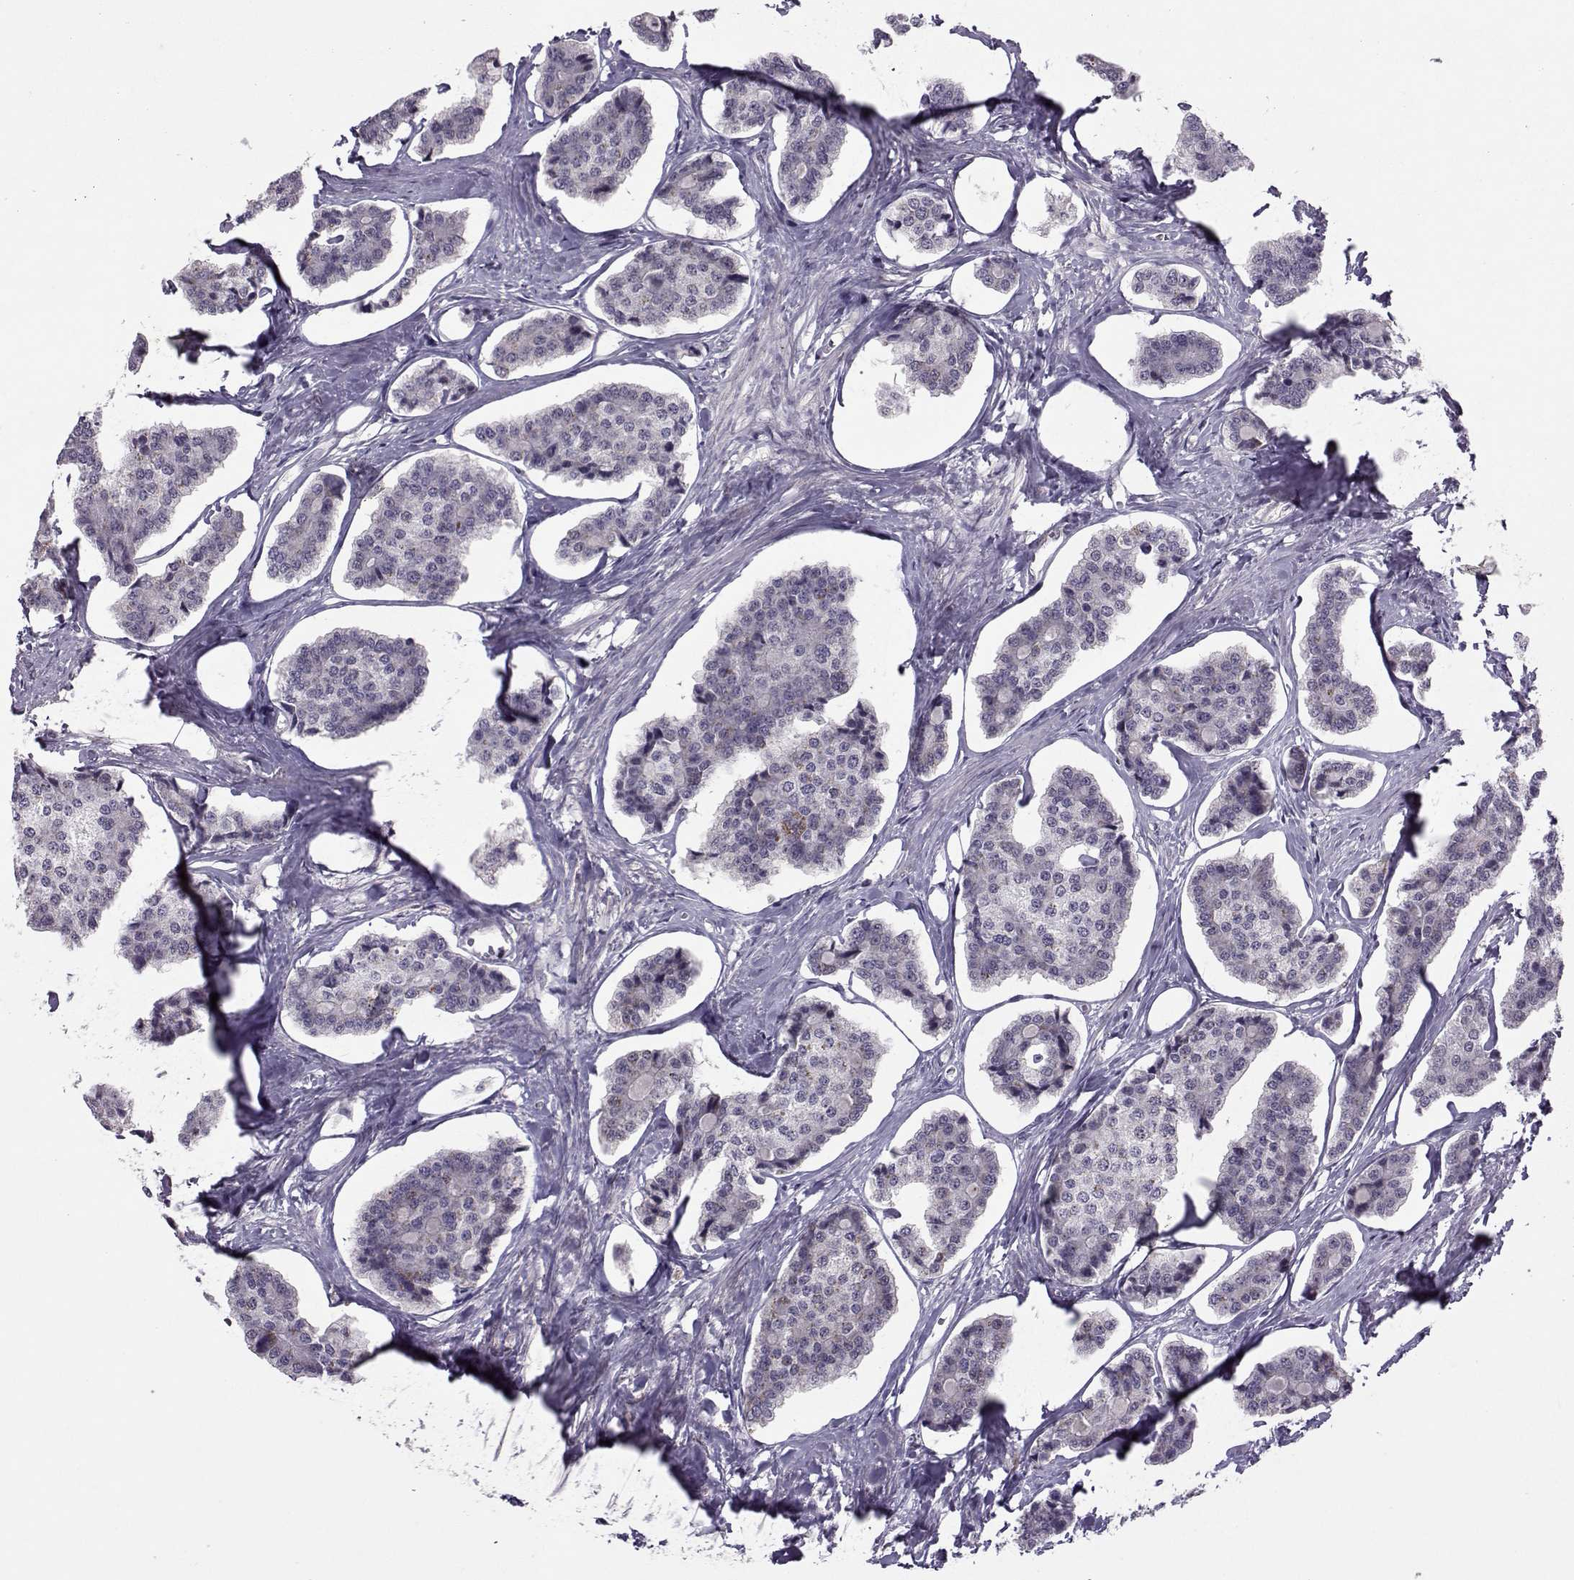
{"staining": {"intensity": "negative", "quantity": "none", "location": "none"}, "tissue": "carcinoid", "cell_type": "Tumor cells", "image_type": "cancer", "snomed": [{"axis": "morphology", "description": "Carcinoid, malignant, NOS"}, {"axis": "topography", "description": "Small intestine"}], "caption": "A high-resolution histopathology image shows immunohistochemistry (IHC) staining of carcinoid, which demonstrates no significant staining in tumor cells.", "gene": "CDK4", "patient": {"sex": "female", "age": 65}}